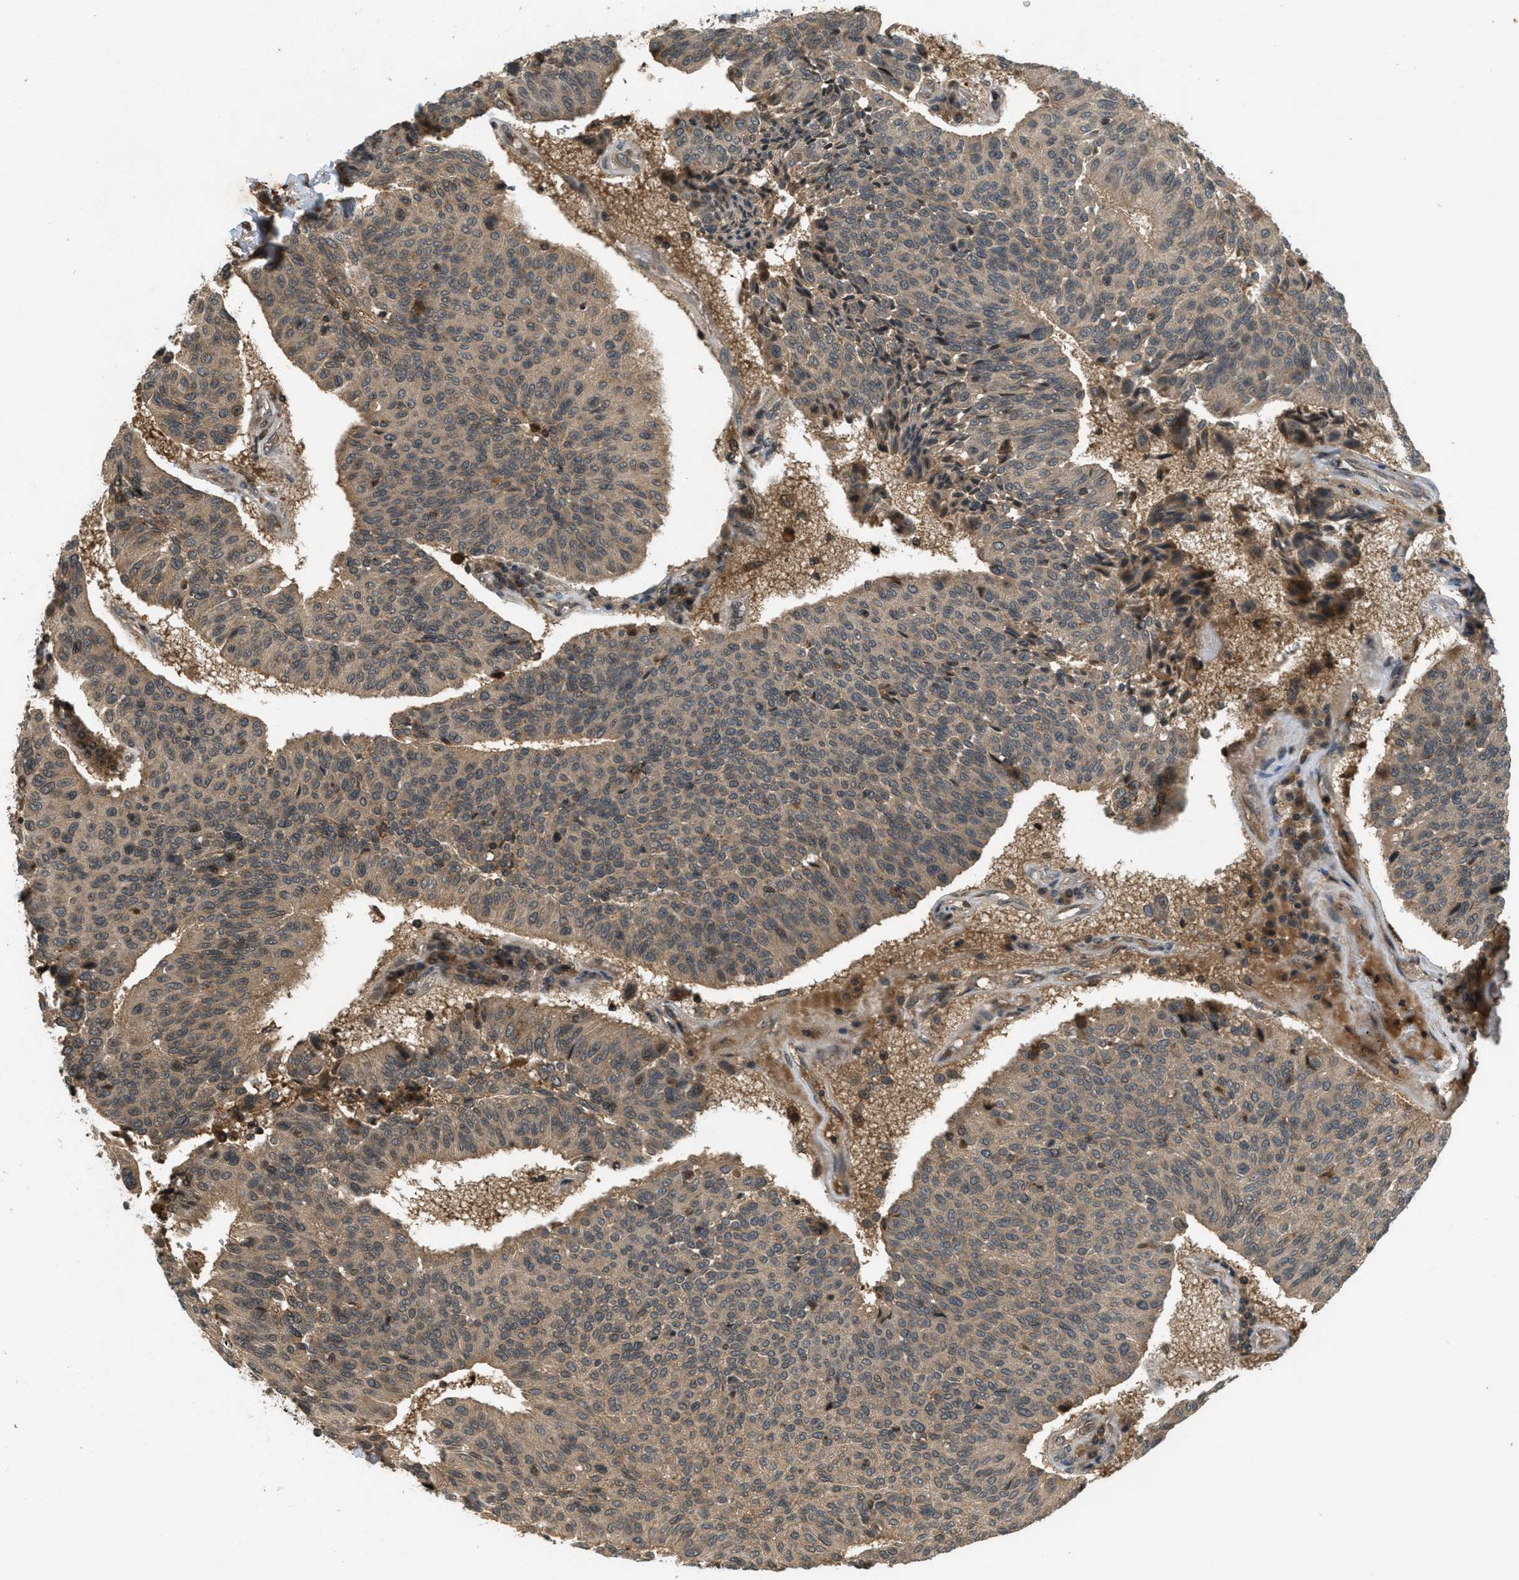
{"staining": {"intensity": "moderate", "quantity": ">75%", "location": "cytoplasmic/membranous"}, "tissue": "urothelial cancer", "cell_type": "Tumor cells", "image_type": "cancer", "snomed": [{"axis": "morphology", "description": "Urothelial carcinoma, High grade"}, {"axis": "topography", "description": "Urinary bladder"}], "caption": "An immunohistochemistry image of tumor tissue is shown. Protein staining in brown highlights moderate cytoplasmic/membranous positivity in urothelial cancer within tumor cells.", "gene": "ATG7", "patient": {"sex": "male", "age": 66}}